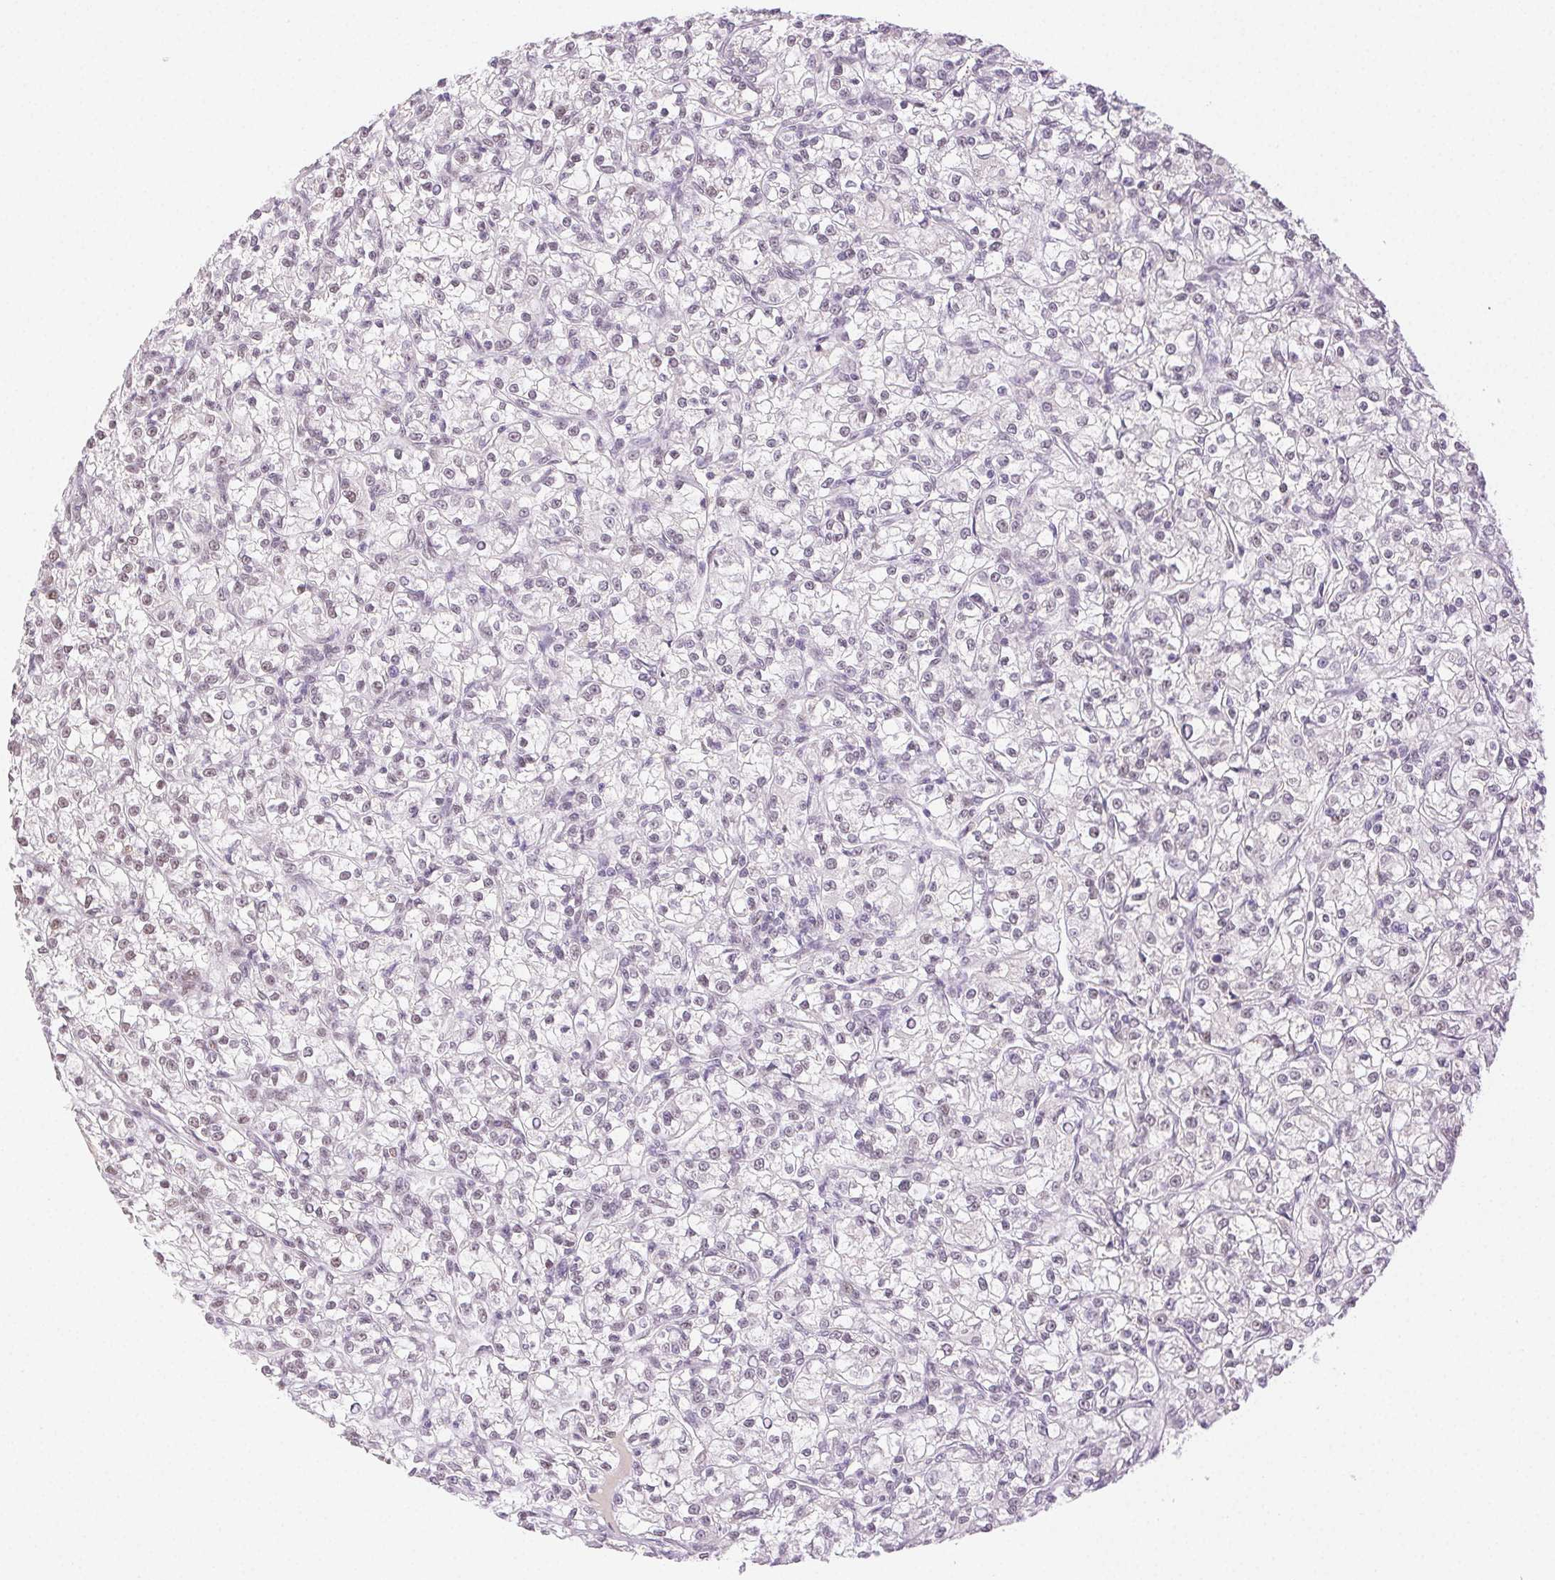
{"staining": {"intensity": "negative", "quantity": "none", "location": "none"}, "tissue": "renal cancer", "cell_type": "Tumor cells", "image_type": "cancer", "snomed": [{"axis": "morphology", "description": "Adenocarcinoma, NOS"}, {"axis": "topography", "description": "Kidney"}], "caption": "DAB immunohistochemical staining of human adenocarcinoma (renal) reveals no significant positivity in tumor cells.", "gene": "H2AZ2", "patient": {"sex": "female", "age": 59}}